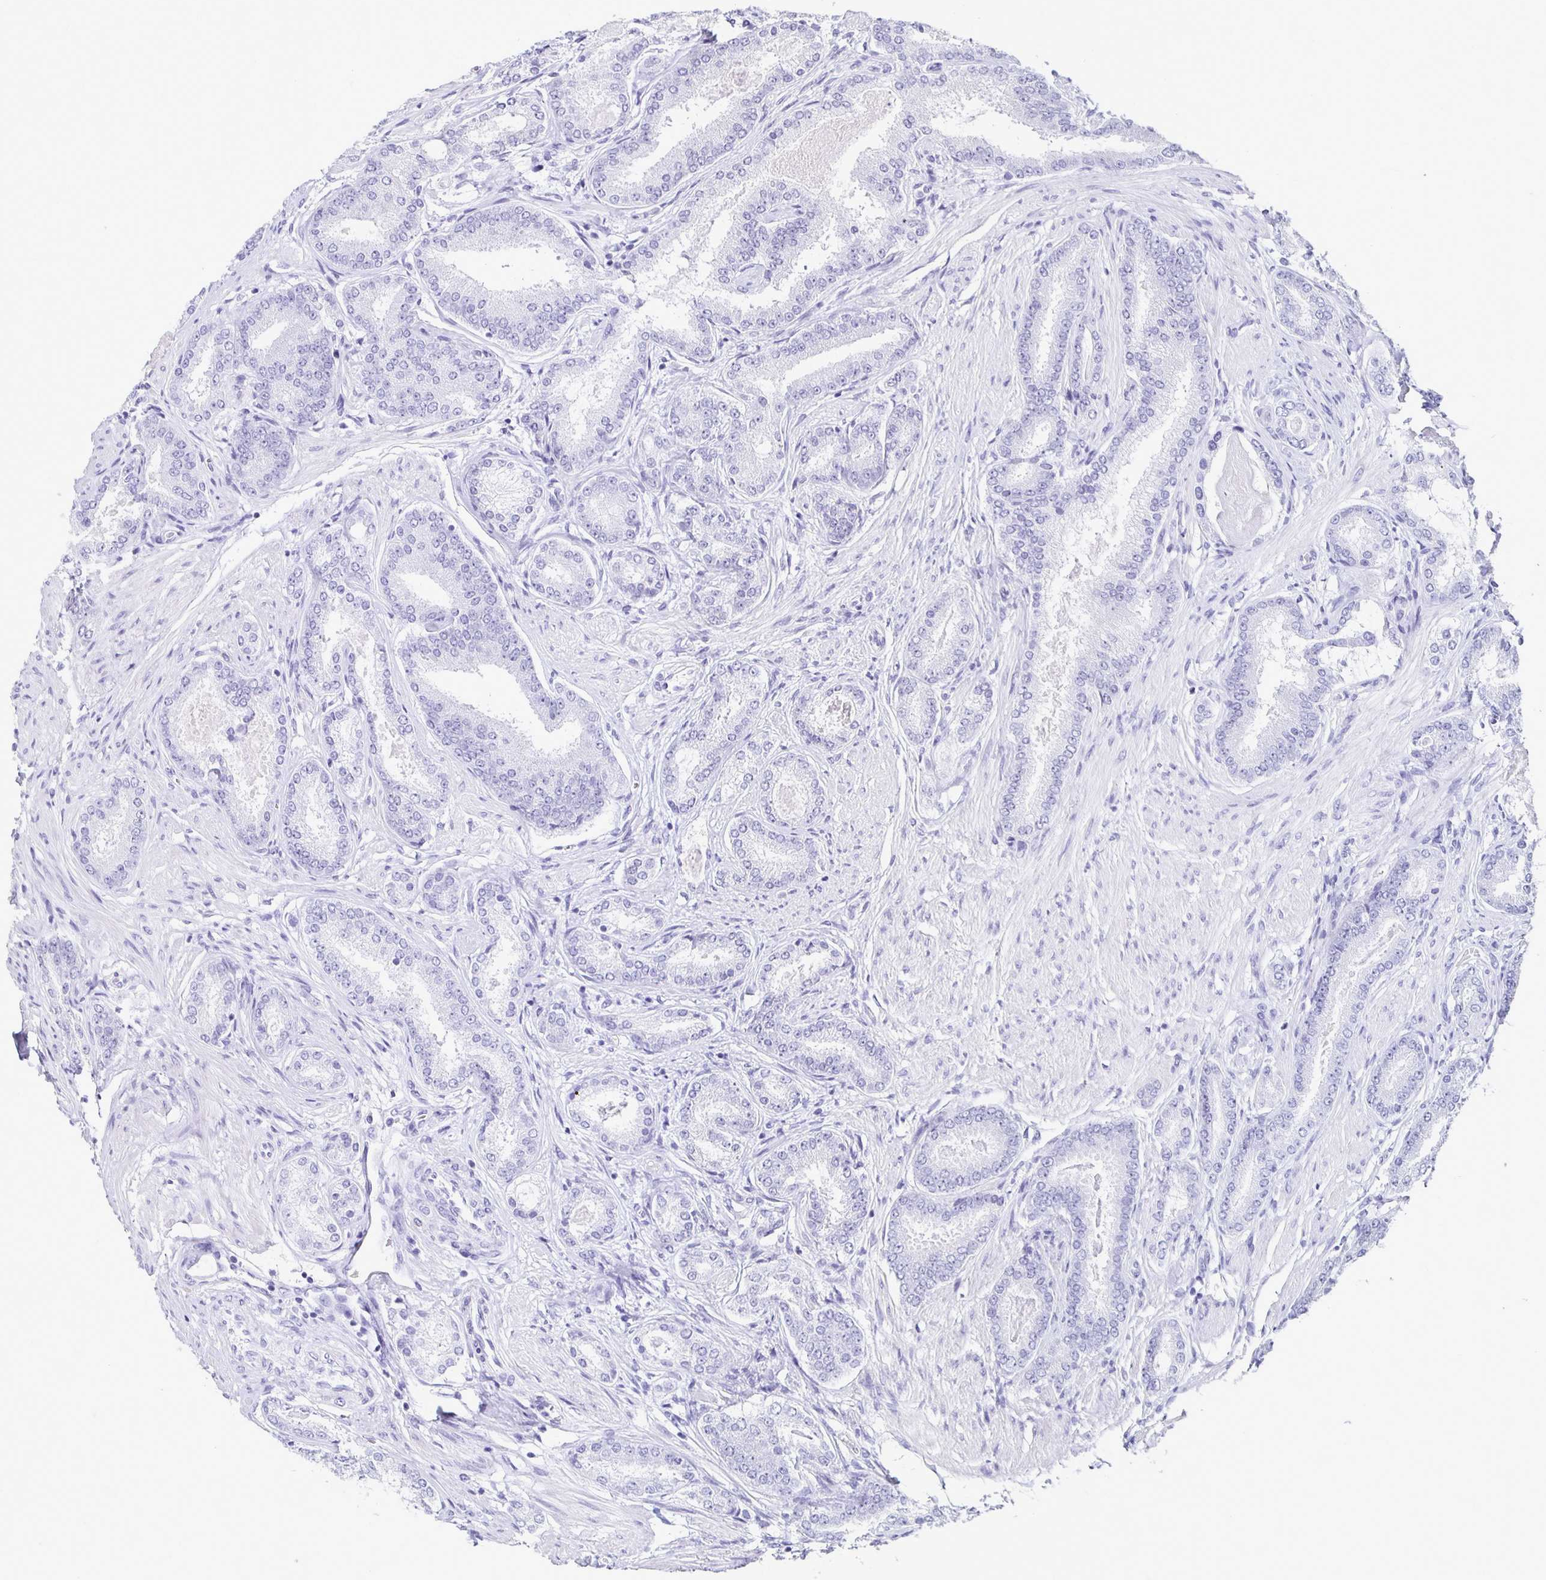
{"staining": {"intensity": "weak", "quantity": "<25%", "location": "nuclear"}, "tissue": "prostate cancer", "cell_type": "Tumor cells", "image_type": "cancer", "snomed": [{"axis": "morphology", "description": "Adenocarcinoma, High grade"}, {"axis": "topography", "description": "Prostate"}], "caption": "DAB (3,3'-diaminobenzidine) immunohistochemical staining of human prostate high-grade adenocarcinoma shows no significant staining in tumor cells. The staining is performed using DAB brown chromogen with nuclei counter-stained in using hematoxylin.", "gene": "CST6", "patient": {"sex": "male", "age": 63}}